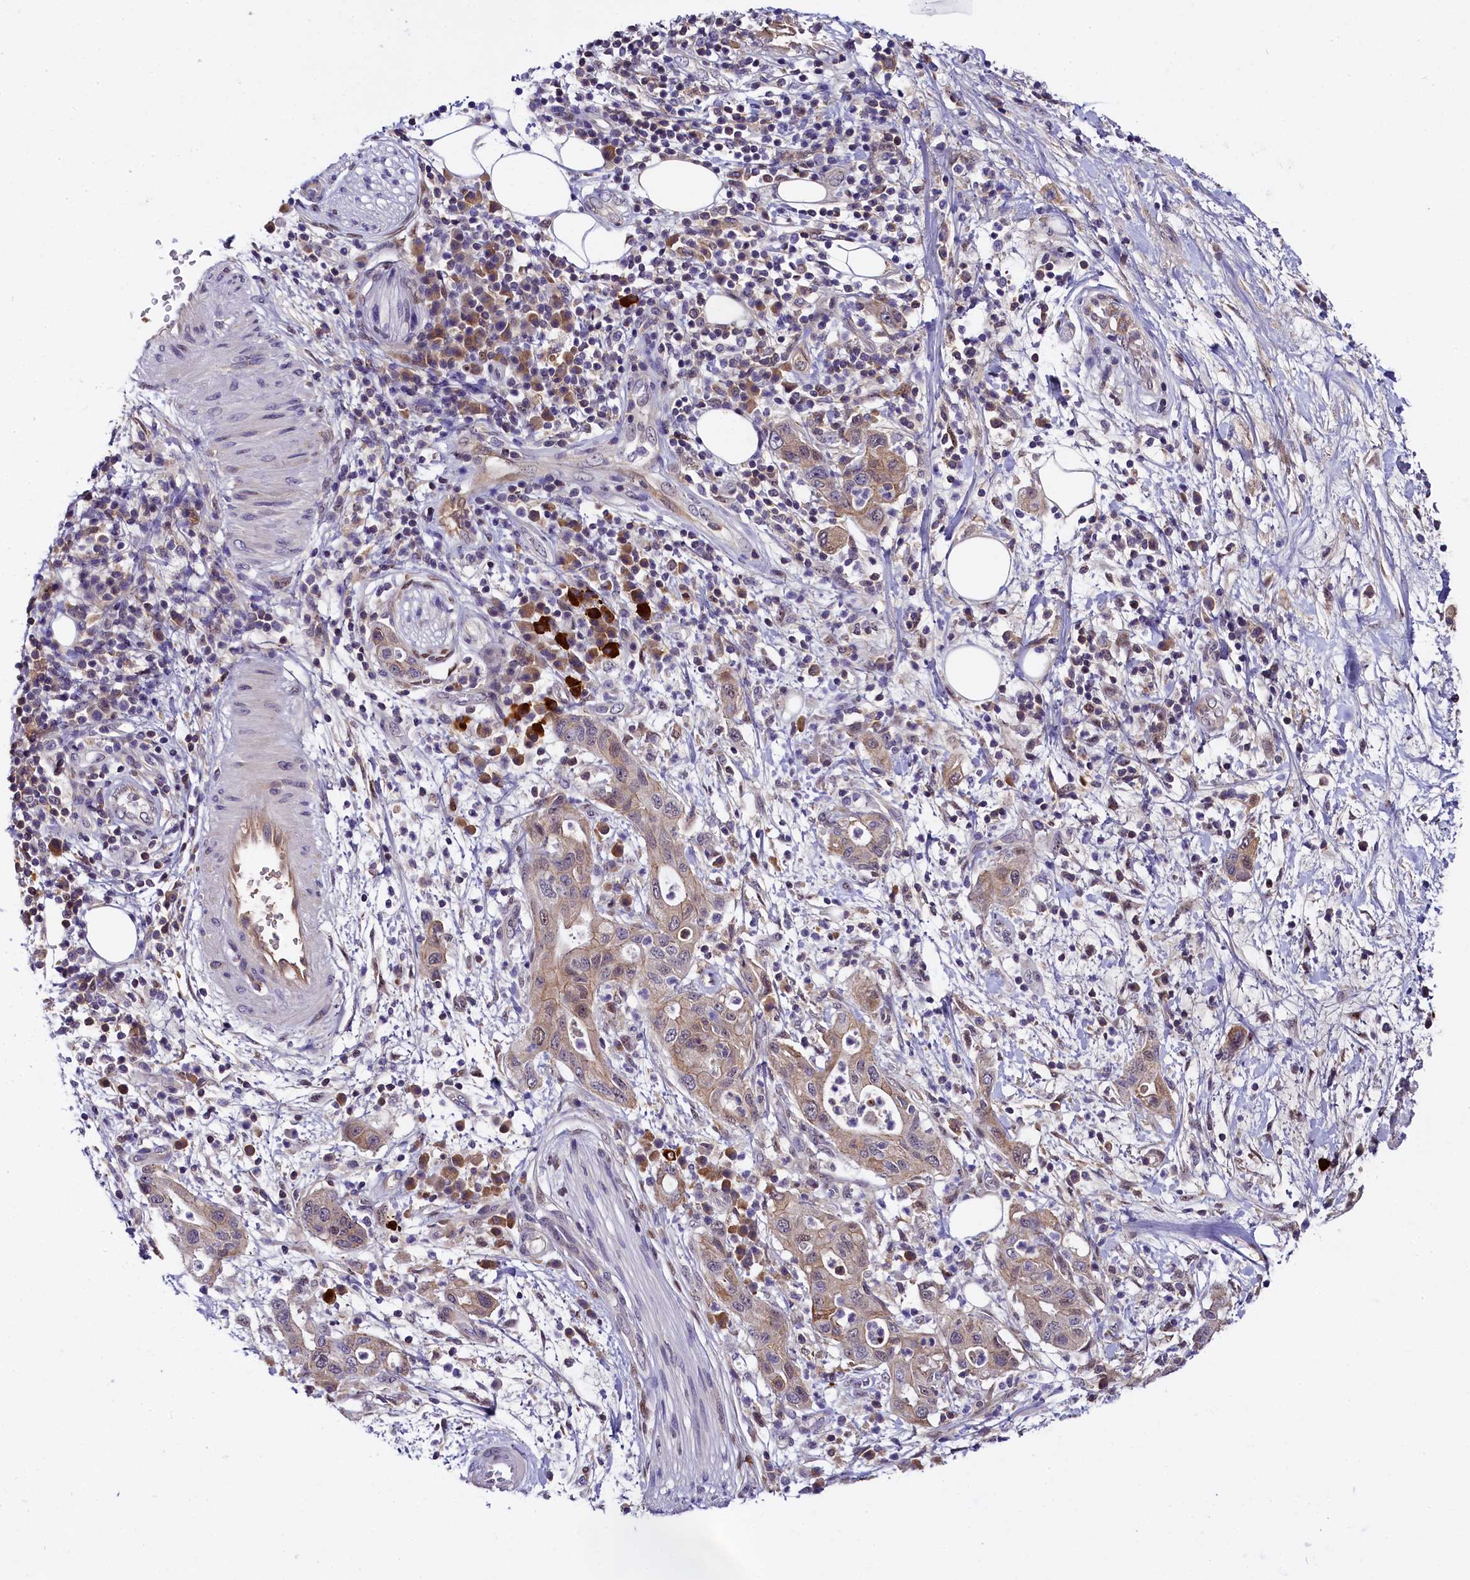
{"staining": {"intensity": "weak", "quantity": "25%-75%", "location": "cytoplasmic/membranous"}, "tissue": "pancreatic cancer", "cell_type": "Tumor cells", "image_type": "cancer", "snomed": [{"axis": "morphology", "description": "Adenocarcinoma, NOS"}, {"axis": "topography", "description": "Pancreas"}], "caption": "Pancreatic cancer stained for a protein (brown) shows weak cytoplasmic/membranous positive positivity in approximately 25%-75% of tumor cells.", "gene": "ENKD1", "patient": {"sex": "female", "age": 73}}